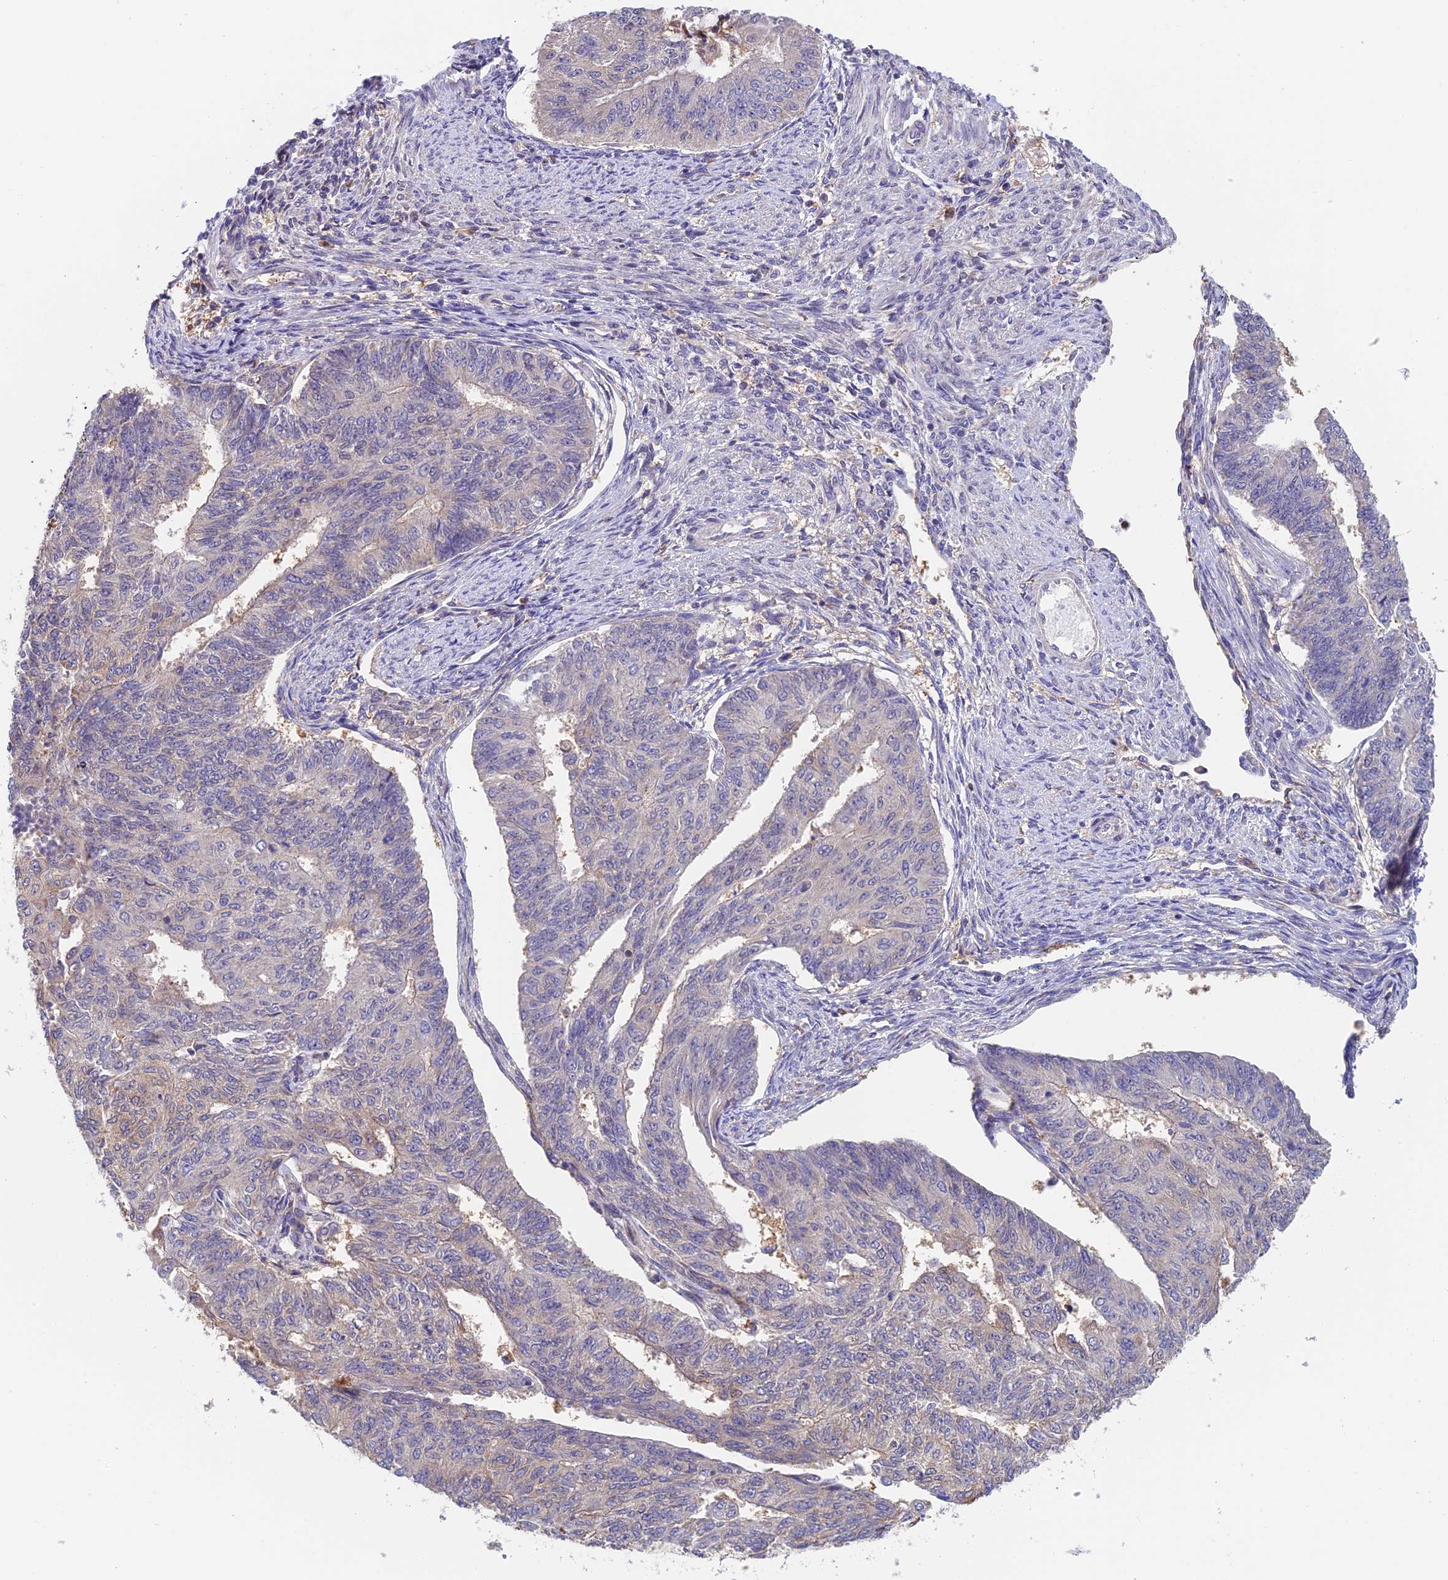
{"staining": {"intensity": "negative", "quantity": "none", "location": "none"}, "tissue": "endometrial cancer", "cell_type": "Tumor cells", "image_type": "cancer", "snomed": [{"axis": "morphology", "description": "Adenocarcinoma, NOS"}, {"axis": "topography", "description": "Endometrium"}], "caption": "IHC image of adenocarcinoma (endometrial) stained for a protein (brown), which reveals no staining in tumor cells. Brightfield microscopy of IHC stained with DAB (3,3'-diaminobenzidine) (brown) and hematoxylin (blue), captured at high magnification.", "gene": "IPO5", "patient": {"sex": "female", "age": 32}}